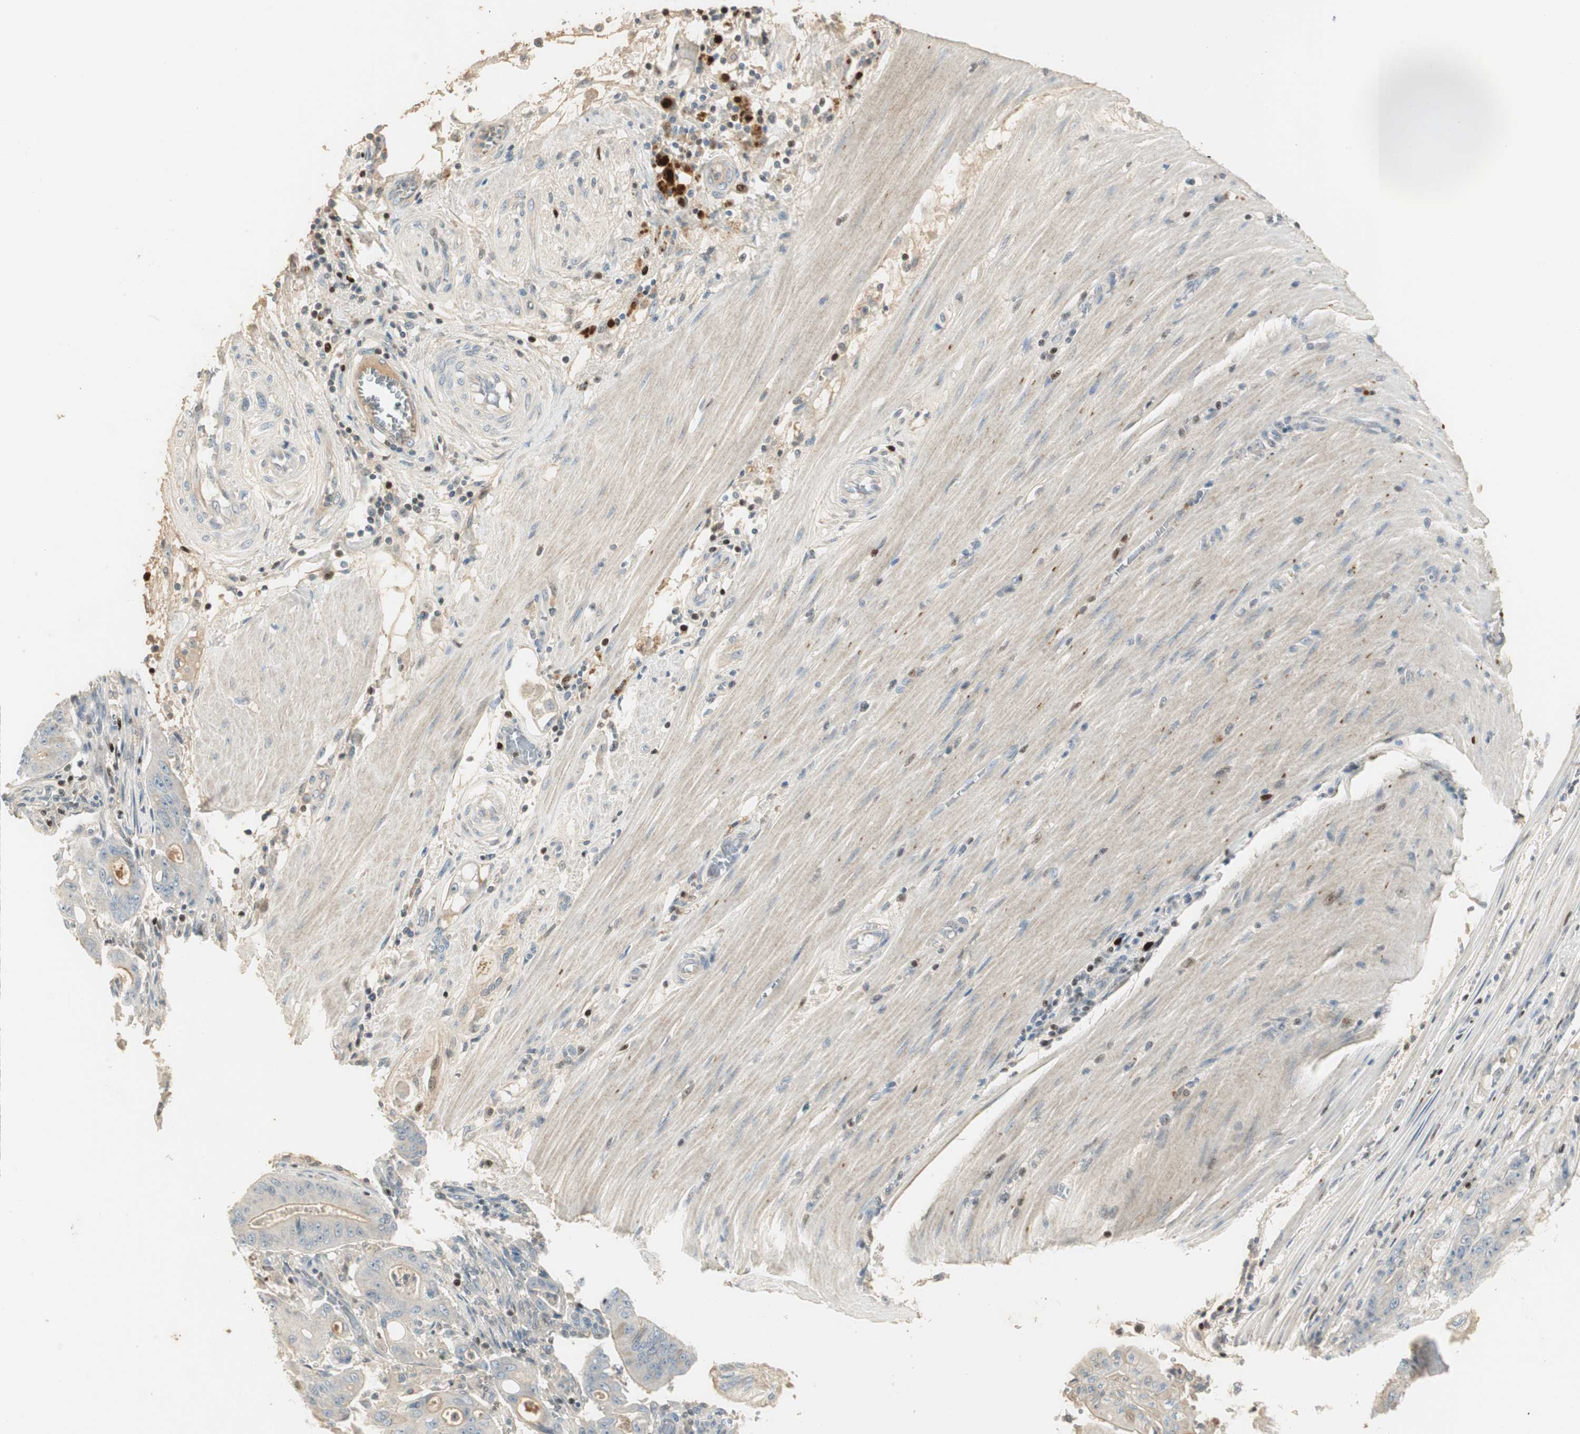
{"staining": {"intensity": "negative", "quantity": "none", "location": "none"}, "tissue": "pancreatic cancer", "cell_type": "Tumor cells", "image_type": "cancer", "snomed": [{"axis": "morphology", "description": "Normal tissue, NOS"}, {"axis": "topography", "description": "Lymph node"}], "caption": "Immunohistochemical staining of human pancreatic cancer shows no significant expression in tumor cells.", "gene": "RUNX2", "patient": {"sex": "male", "age": 62}}